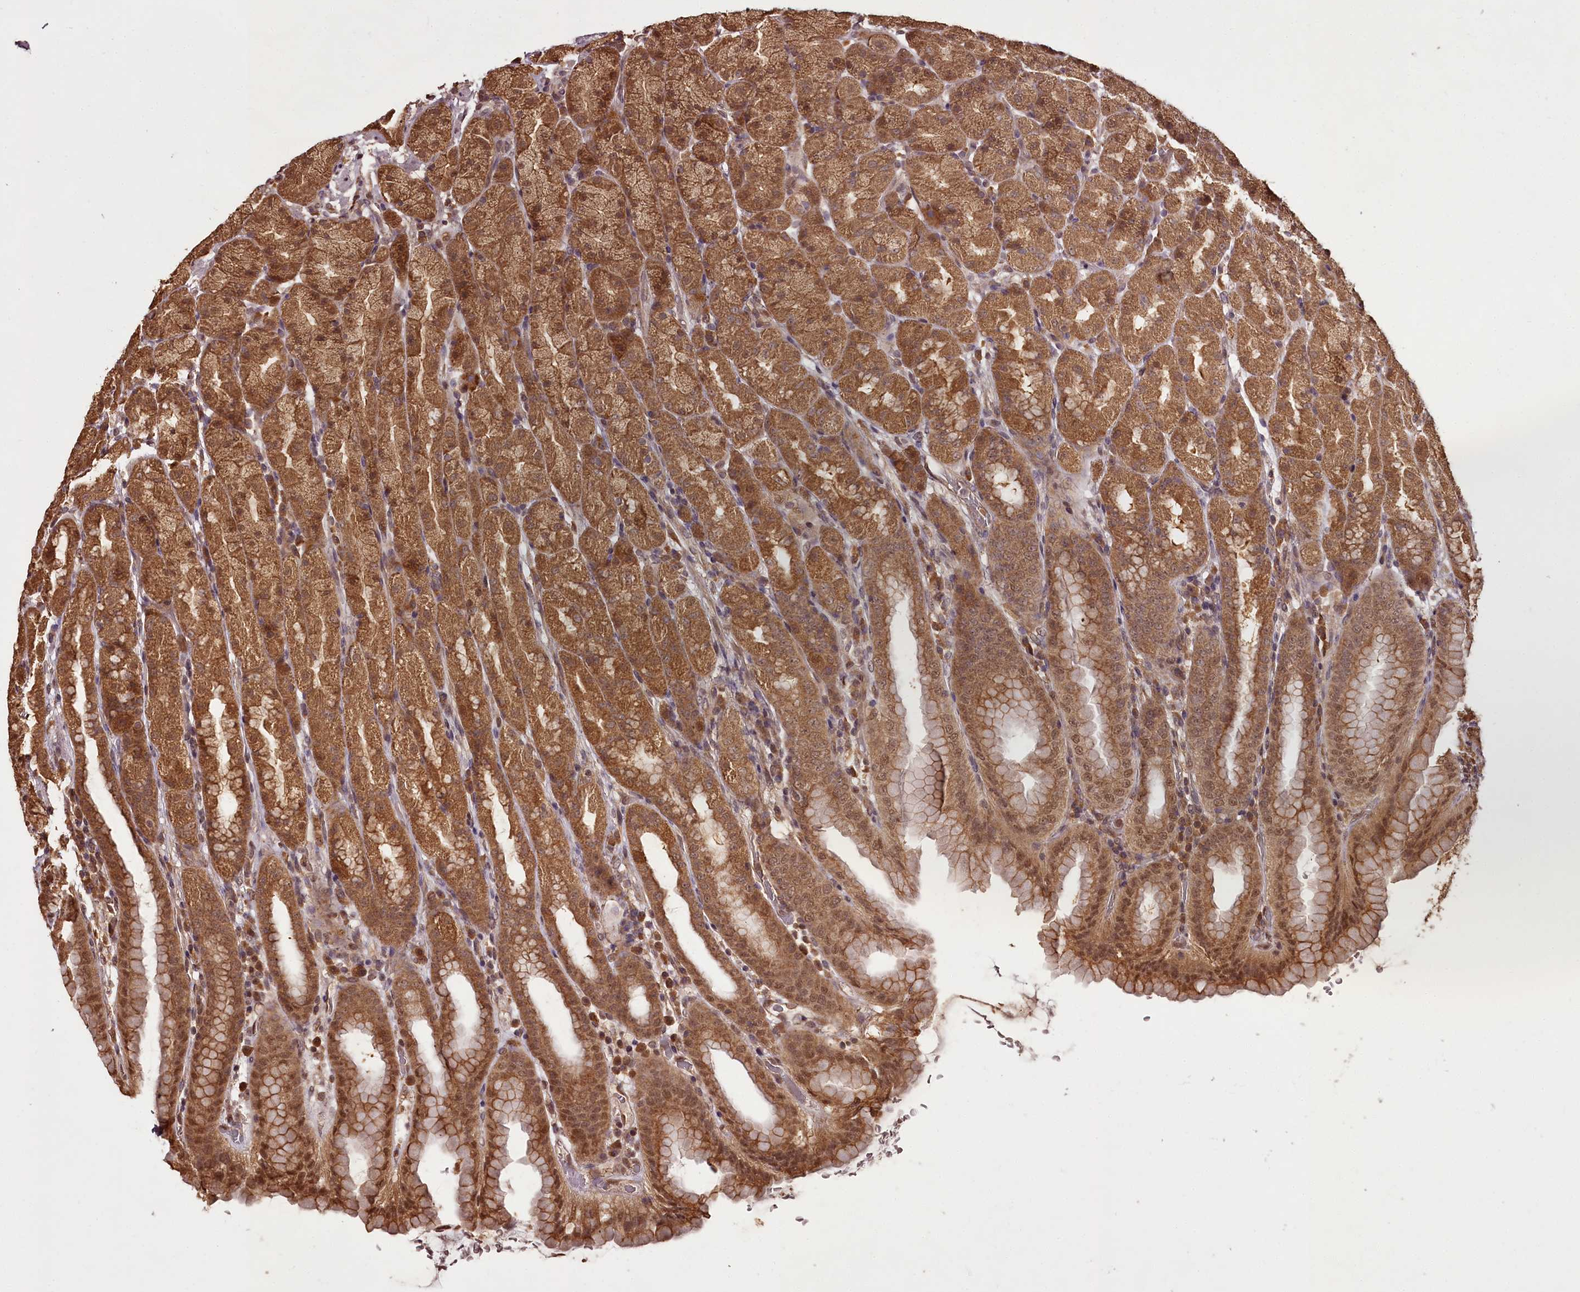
{"staining": {"intensity": "strong", "quantity": ">75%", "location": "cytoplasmic/membranous,nuclear"}, "tissue": "stomach", "cell_type": "Glandular cells", "image_type": "normal", "snomed": [{"axis": "morphology", "description": "Normal tissue, NOS"}, {"axis": "topography", "description": "Stomach, upper"}], "caption": "The immunohistochemical stain labels strong cytoplasmic/membranous,nuclear positivity in glandular cells of benign stomach.", "gene": "NPRL2", "patient": {"sex": "male", "age": 68}}